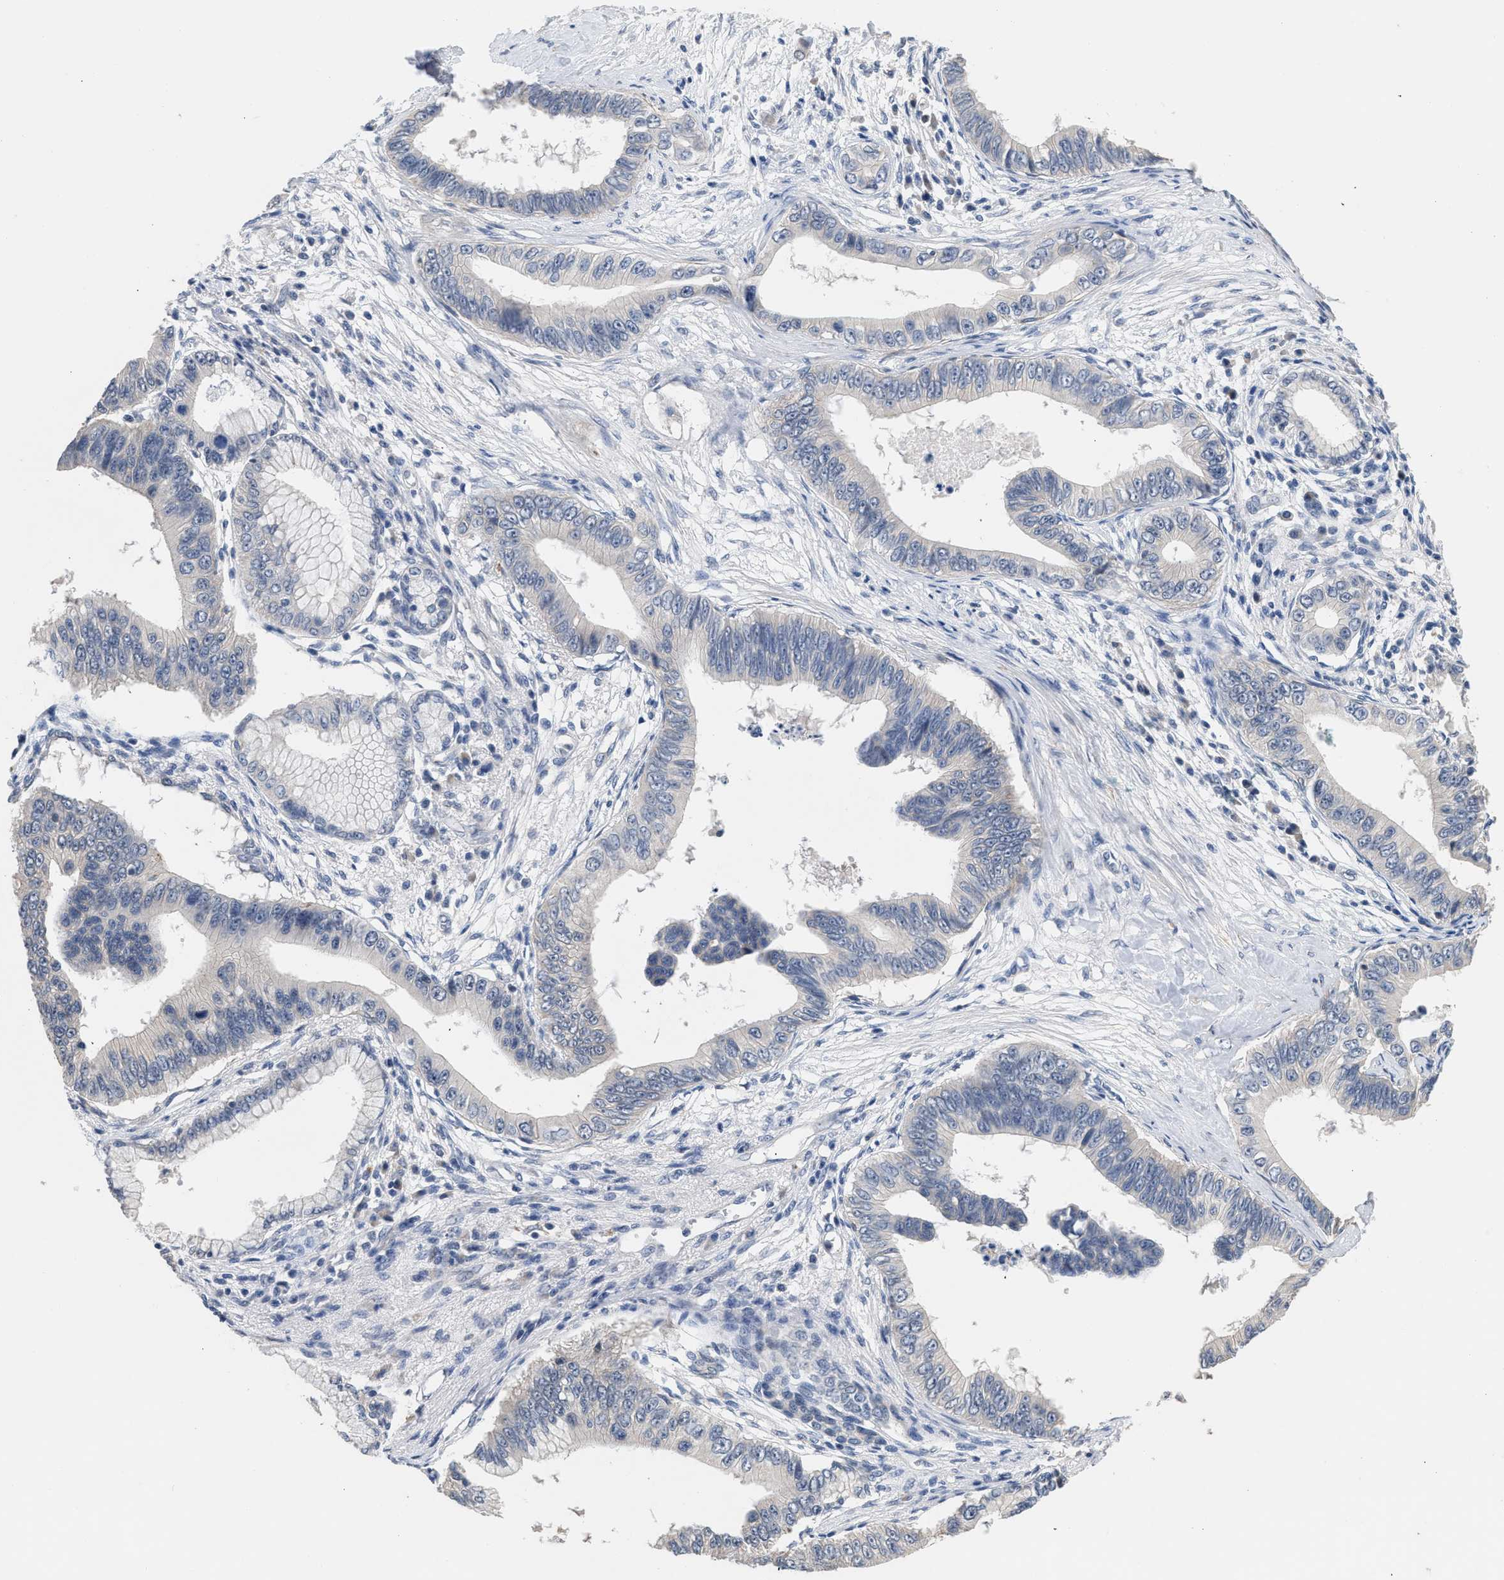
{"staining": {"intensity": "weak", "quantity": "<25%", "location": "cytoplasmic/membranous"}, "tissue": "pancreatic cancer", "cell_type": "Tumor cells", "image_type": "cancer", "snomed": [{"axis": "morphology", "description": "Adenocarcinoma, NOS"}, {"axis": "topography", "description": "Pancreas"}], "caption": "IHC of human pancreatic cancer (adenocarcinoma) displays no expression in tumor cells.", "gene": "CSF3R", "patient": {"sex": "male", "age": 77}}